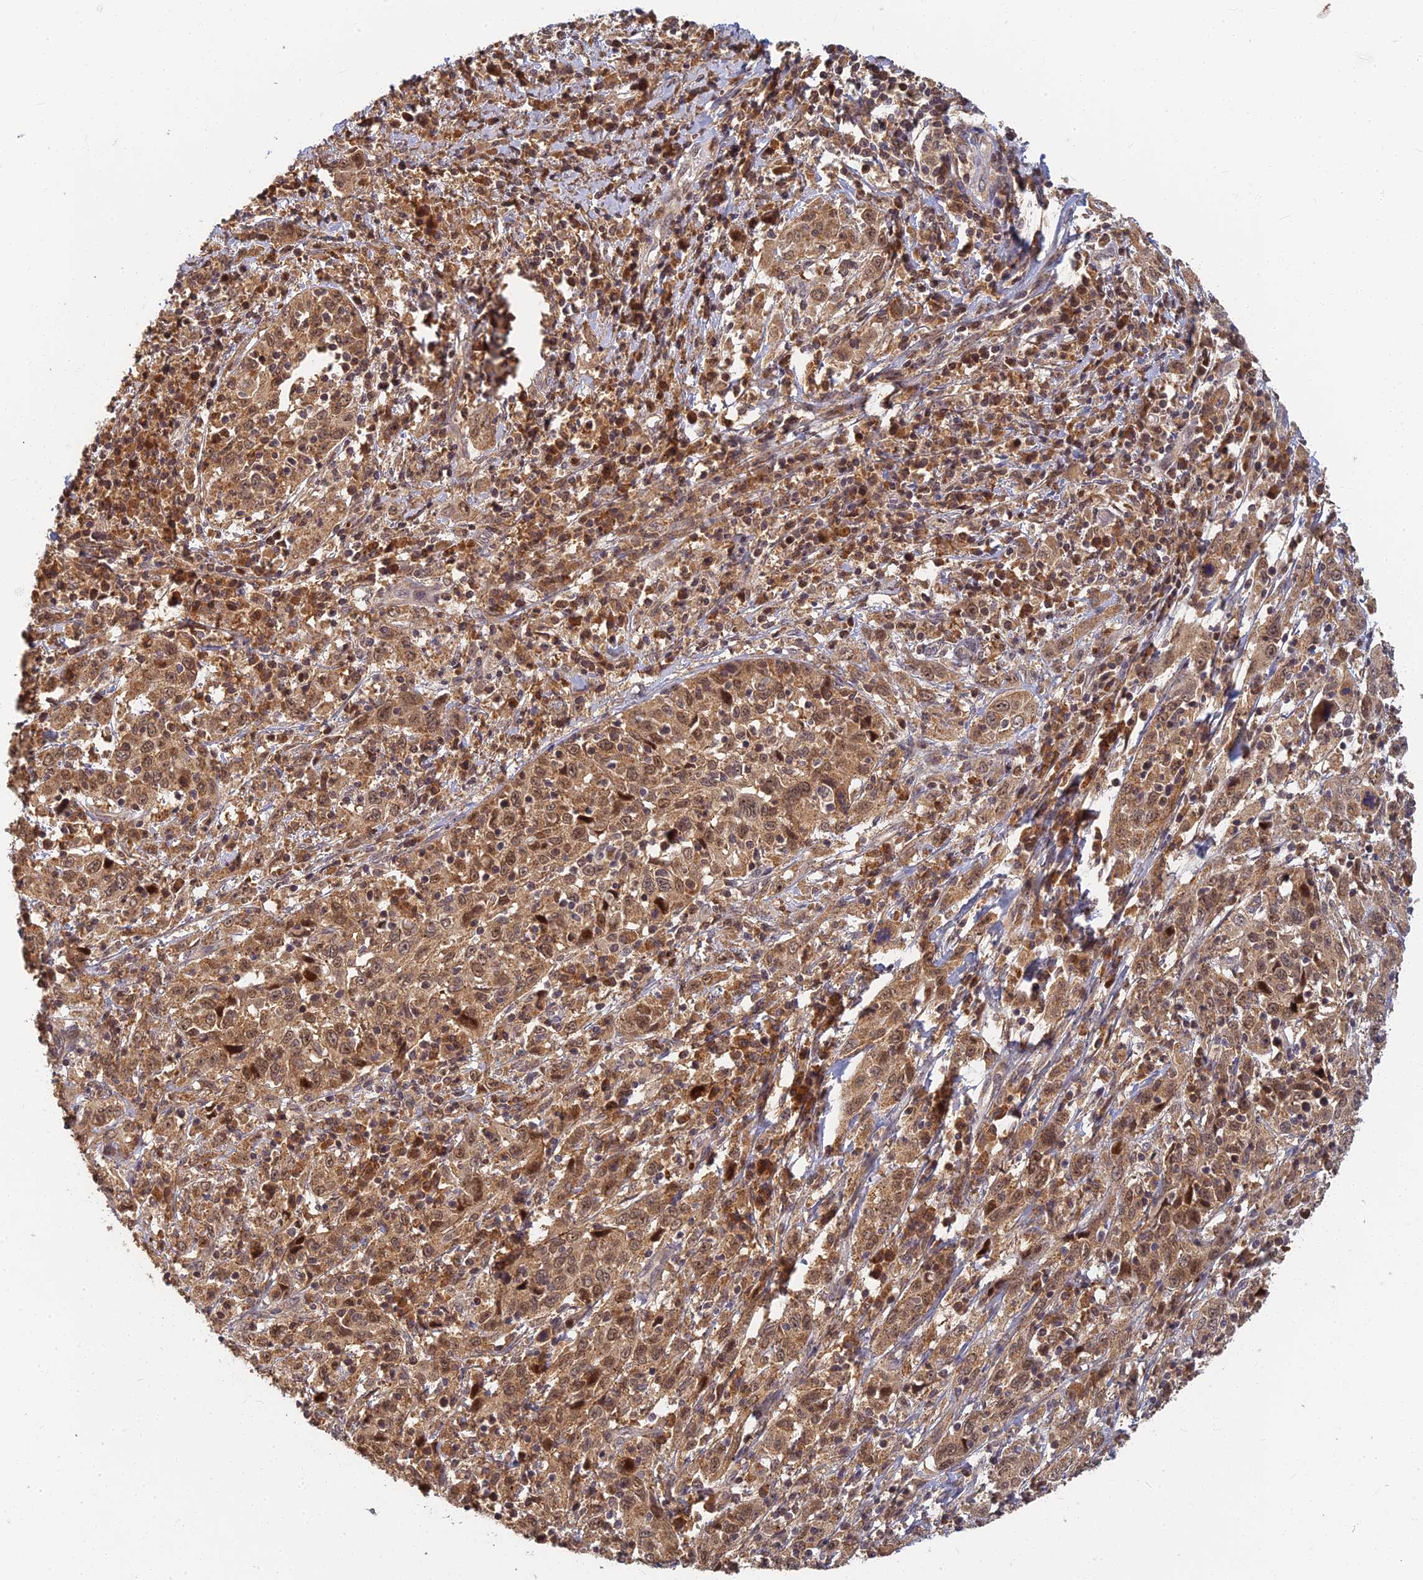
{"staining": {"intensity": "moderate", "quantity": ">75%", "location": "cytoplasmic/membranous"}, "tissue": "cervical cancer", "cell_type": "Tumor cells", "image_type": "cancer", "snomed": [{"axis": "morphology", "description": "Squamous cell carcinoma, NOS"}, {"axis": "topography", "description": "Cervix"}], "caption": "An IHC photomicrograph of tumor tissue is shown. Protein staining in brown shows moderate cytoplasmic/membranous positivity in cervical cancer within tumor cells.", "gene": "RGL3", "patient": {"sex": "female", "age": 46}}